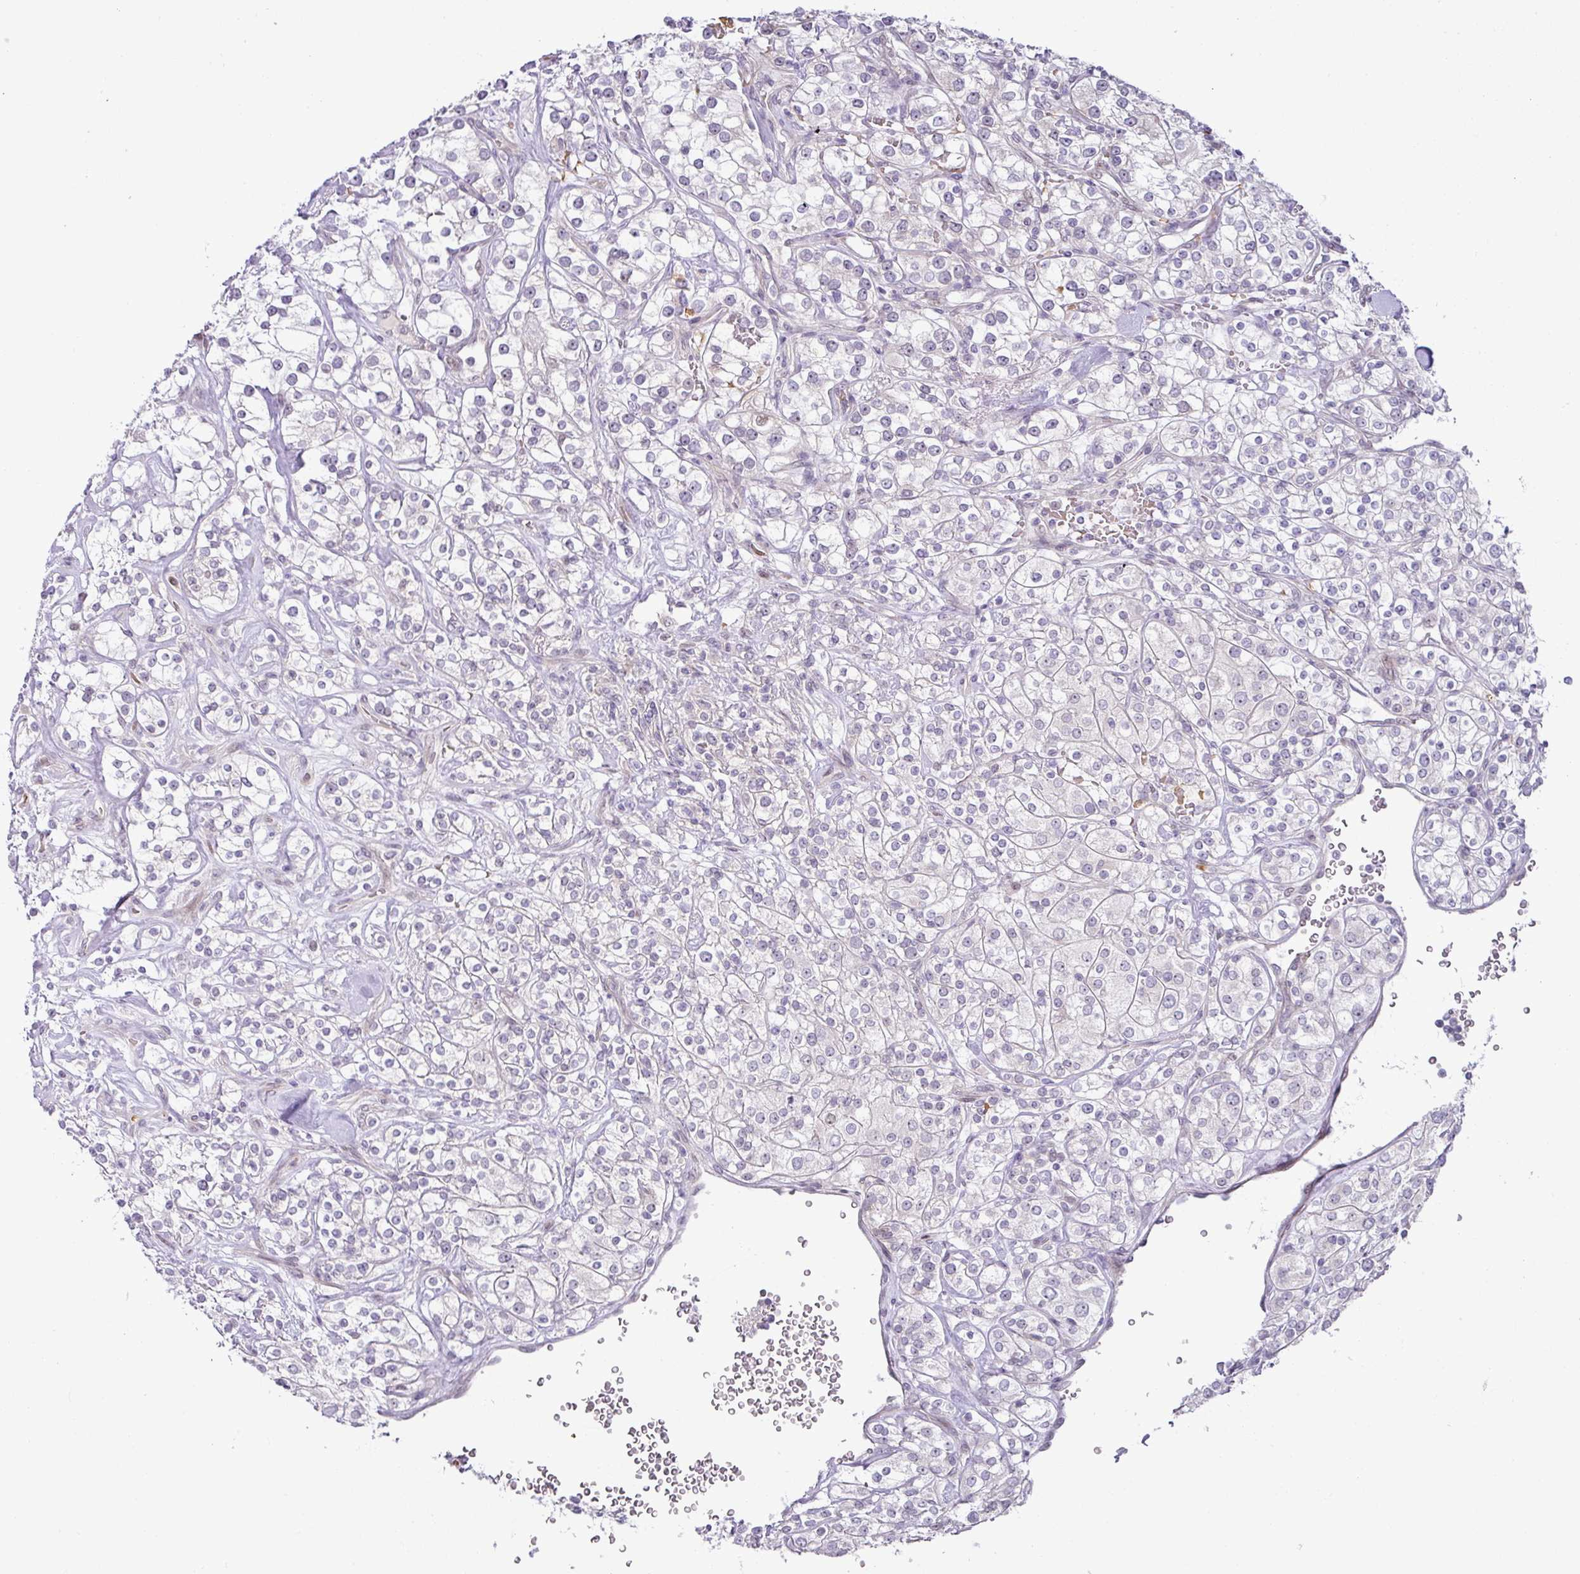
{"staining": {"intensity": "negative", "quantity": "none", "location": "none"}, "tissue": "renal cancer", "cell_type": "Tumor cells", "image_type": "cancer", "snomed": [{"axis": "morphology", "description": "Adenocarcinoma, NOS"}, {"axis": "topography", "description": "Kidney"}], "caption": "Human adenocarcinoma (renal) stained for a protein using immunohistochemistry reveals no positivity in tumor cells.", "gene": "PARP2", "patient": {"sex": "male", "age": 77}}